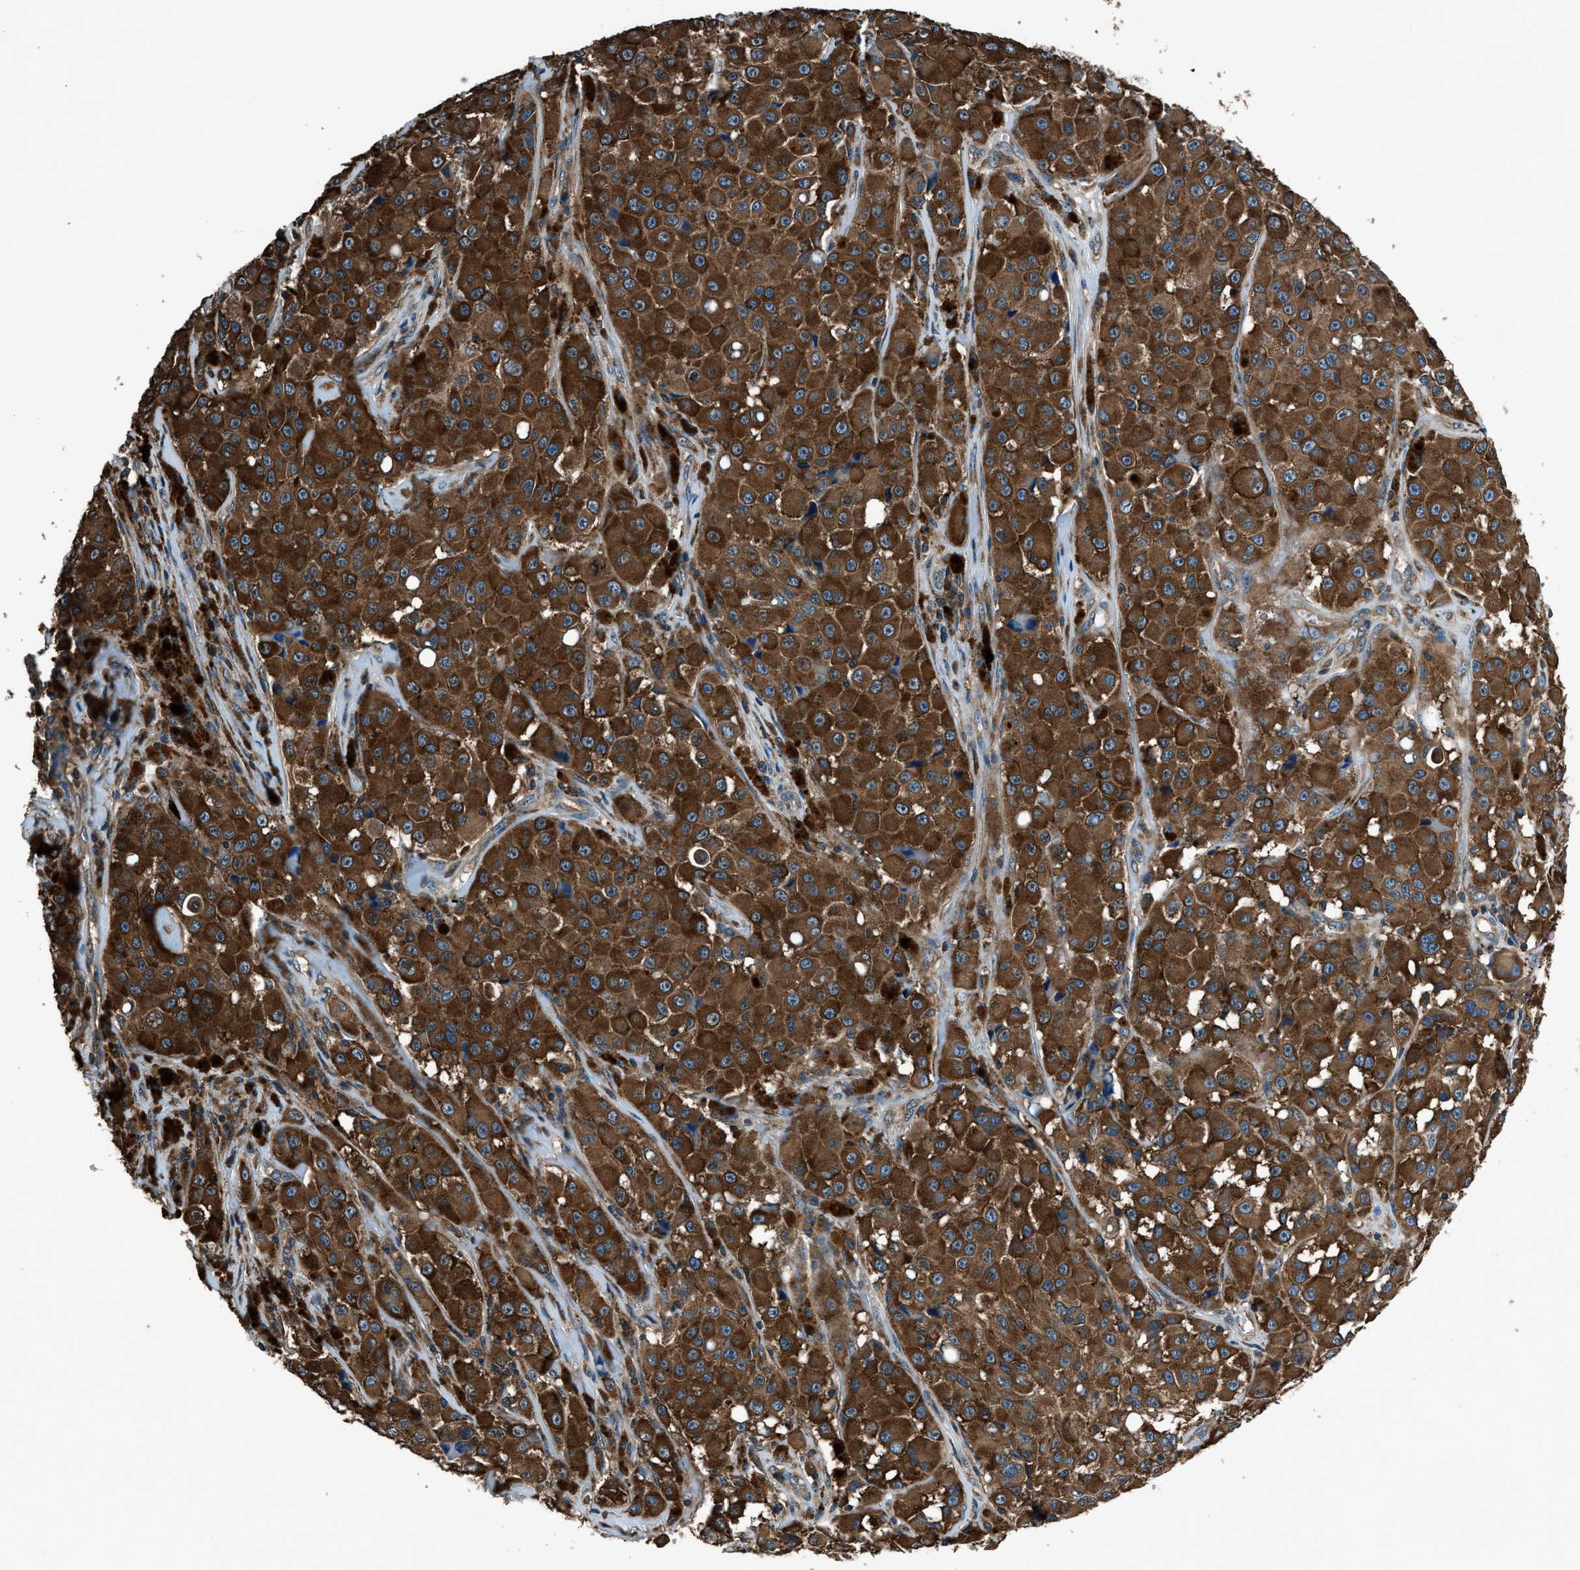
{"staining": {"intensity": "strong", "quantity": ">75%", "location": "cytoplasmic/membranous"}, "tissue": "melanoma", "cell_type": "Tumor cells", "image_type": "cancer", "snomed": [{"axis": "morphology", "description": "Malignant melanoma, NOS"}, {"axis": "topography", "description": "Skin"}], "caption": "Human melanoma stained with a brown dye reveals strong cytoplasmic/membranous positive staining in approximately >75% of tumor cells.", "gene": "ARFGAP2", "patient": {"sex": "male", "age": 84}}